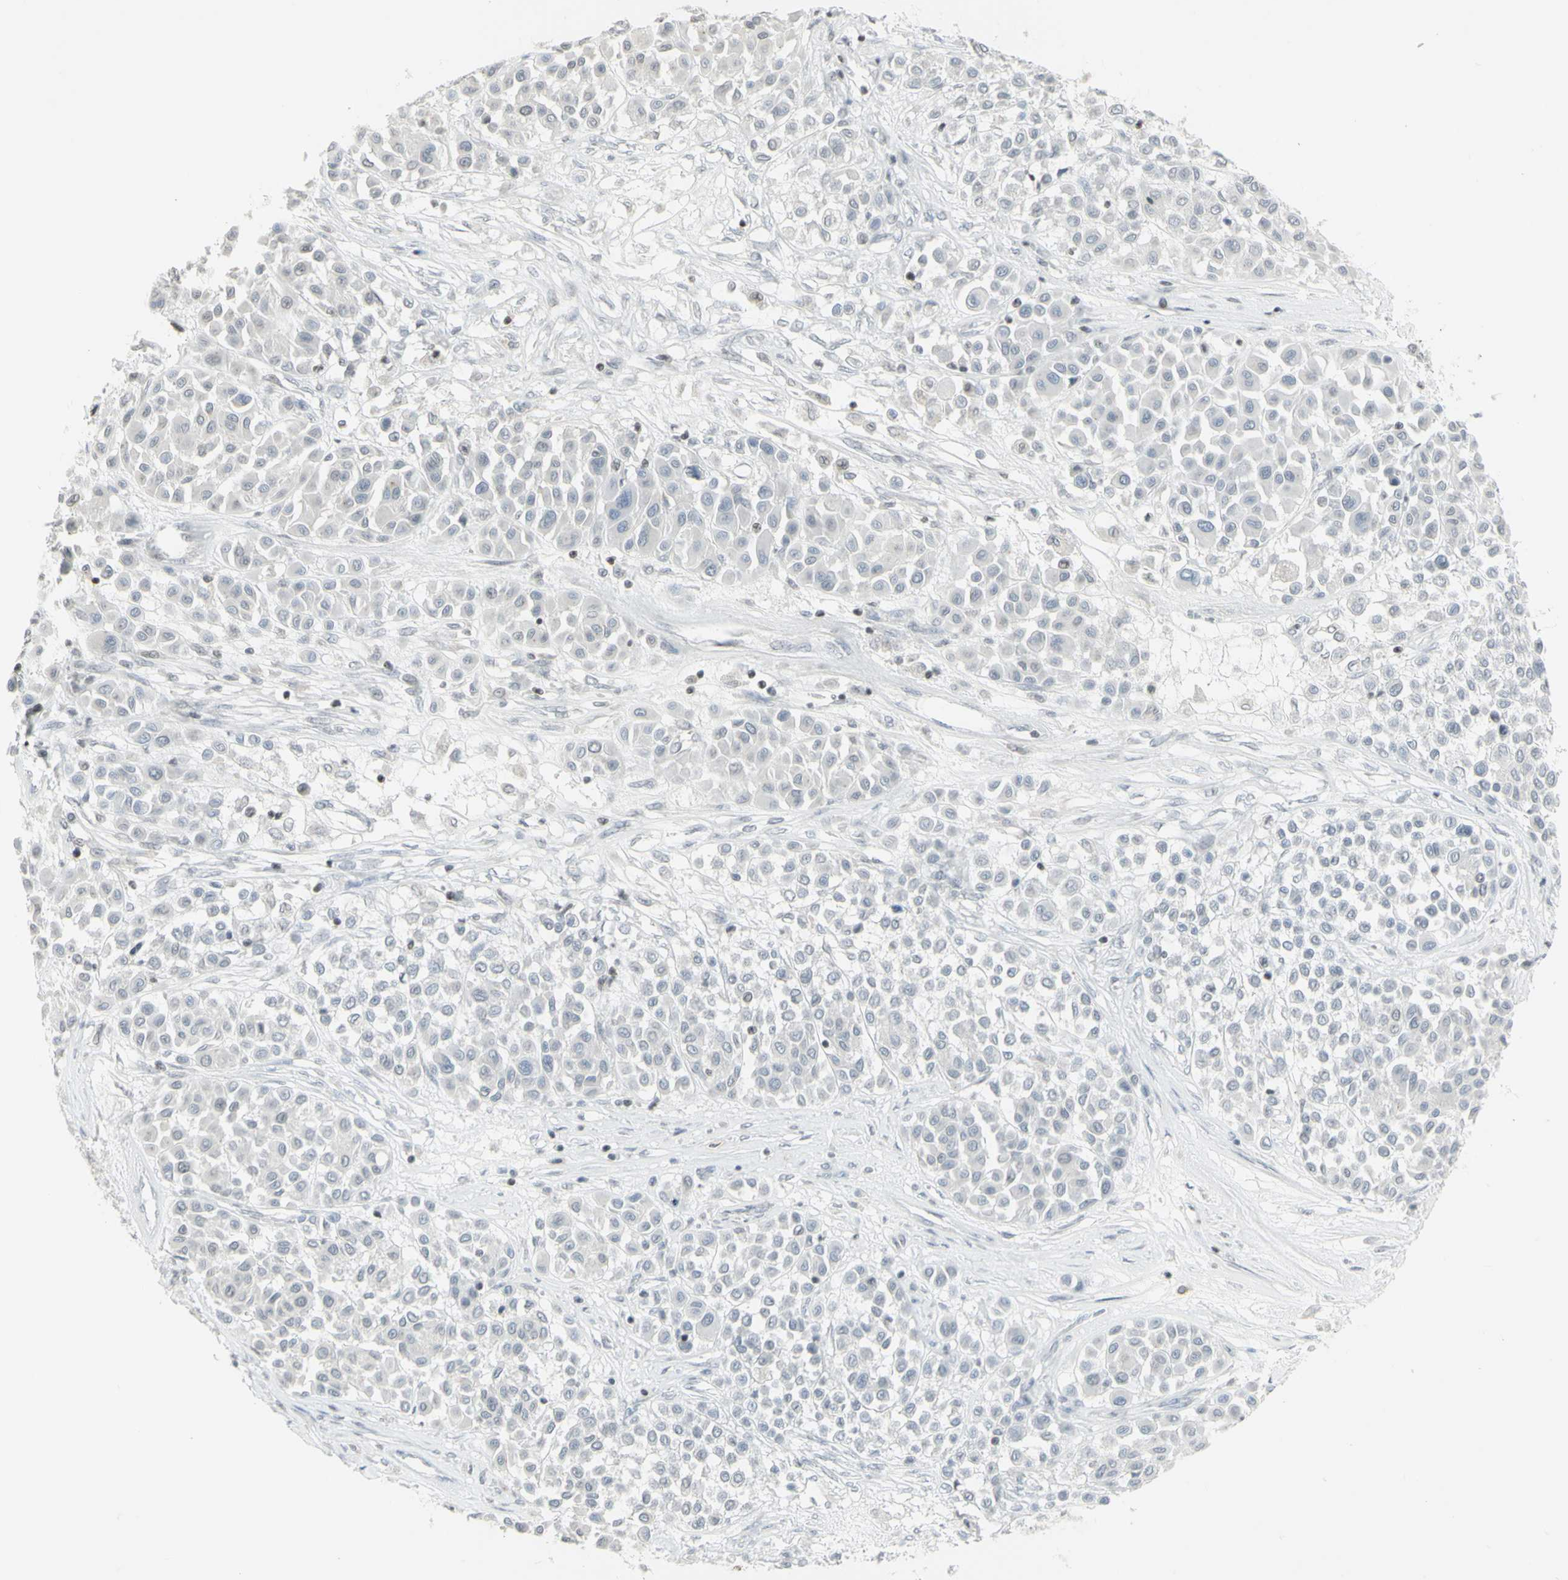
{"staining": {"intensity": "negative", "quantity": "none", "location": "none"}, "tissue": "melanoma", "cell_type": "Tumor cells", "image_type": "cancer", "snomed": [{"axis": "morphology", "description": "Malignant melanoma, Metastatic site"}, {"axis": "topography", "description": "Soft tissue"}], "caption": "IHC image of neoplastic tissue: malignant melanoma (metastatic site) stained with DAB (3,3'-diaminobenzidine) reveals no significant protein positivity in tumor cells.", "gene": "MUC5AC", "patient": {"sex": "male", "age": 41}}